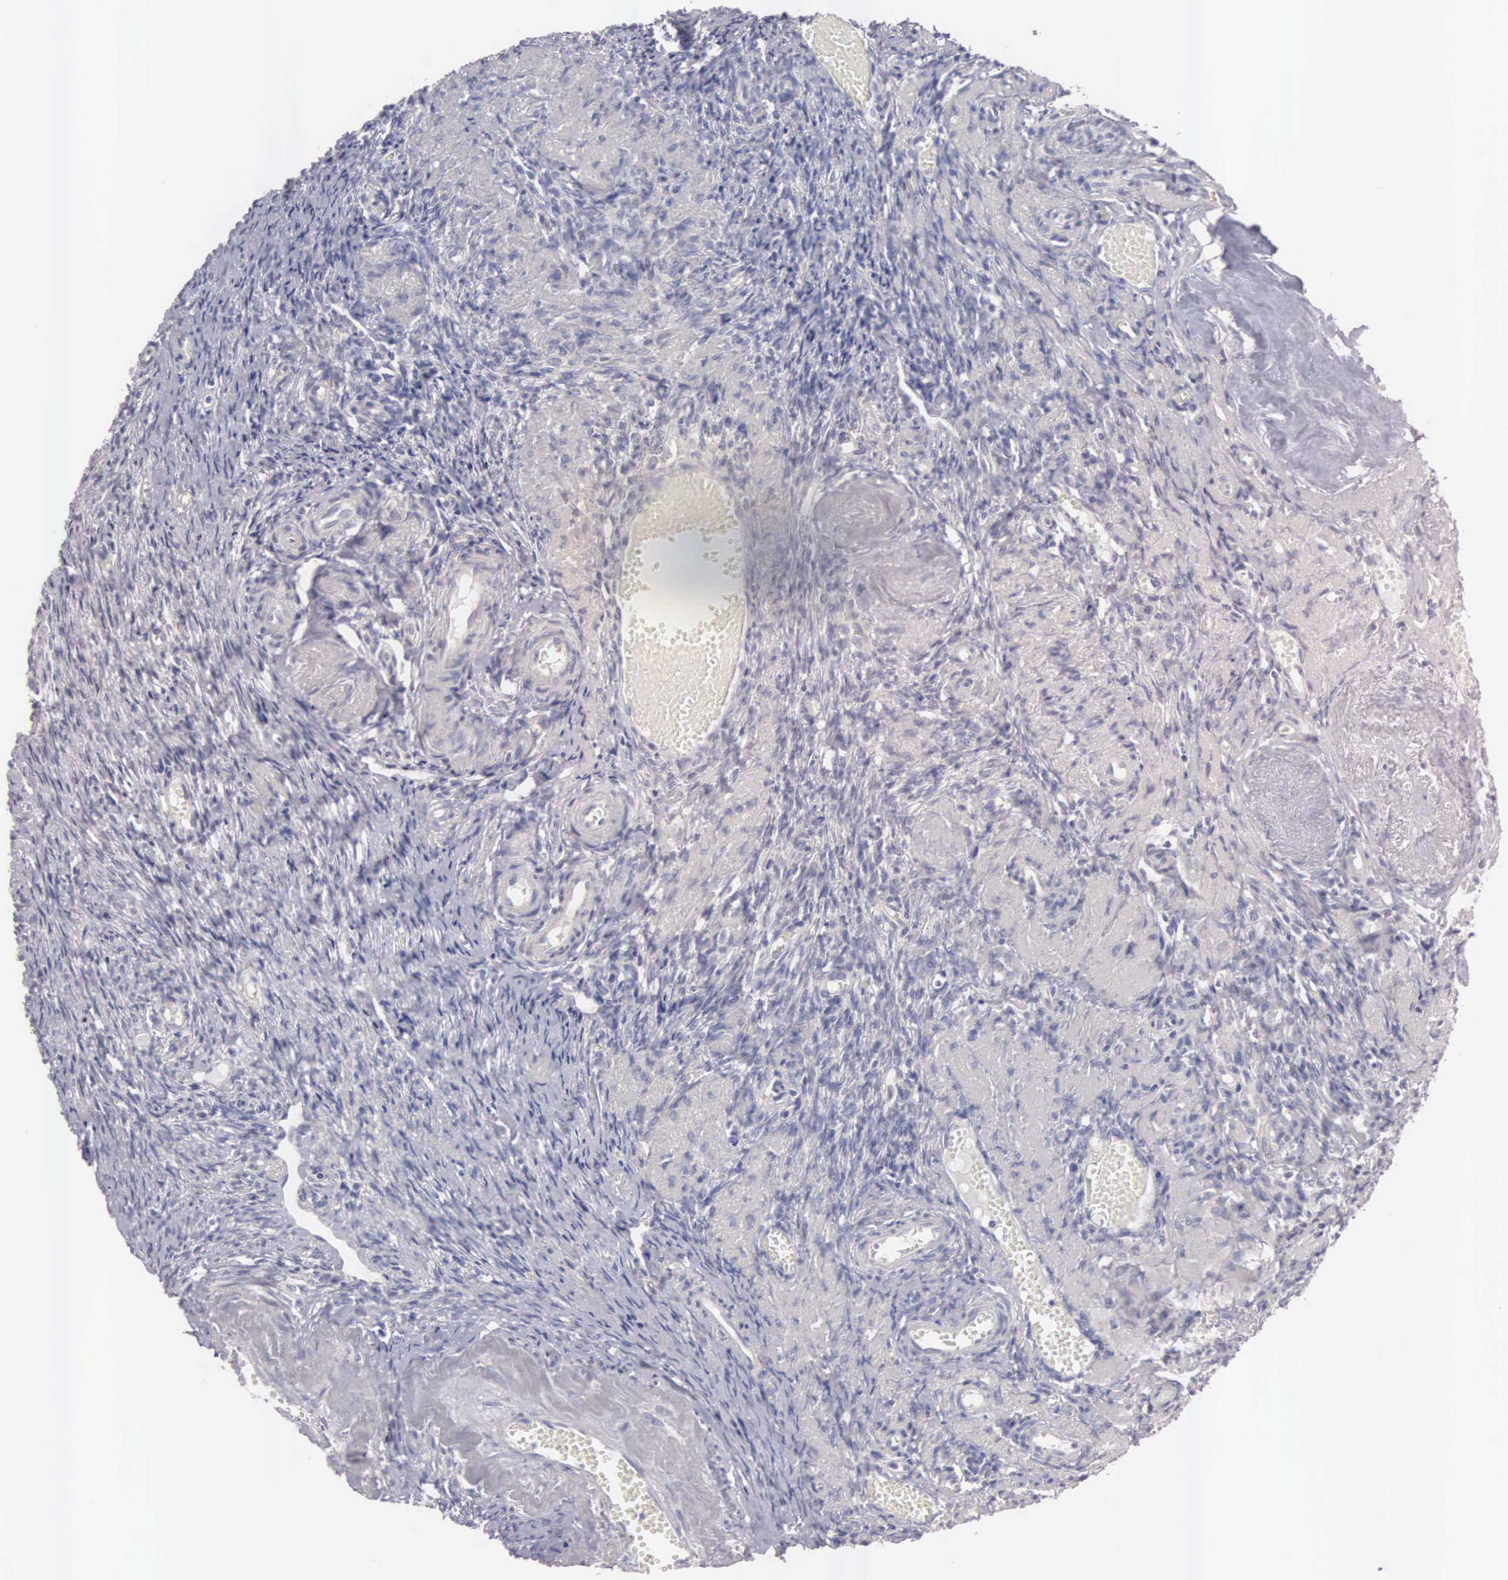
{"staining": {"intensity": "negative", "quantity": "none", "location": "none"}, "tissue": "ovary", "cell_type": "Follicle cells", "image_type": "normal", "snomed": [{"axis": "morphology", "description": "Normal tissue, NOS"}, {"axis": "topography", "description": "Ovary"}], "caption": "Immunohistochemical staining of normal ovary shows no significant expression in follicle cells. (Stains: DAB immunohistochemistry with hematoxylin counter stain, Microscopy: brightfield microscopy at high magnification).", "gene": "CEP170B", "patient": {"sex": "female", "age": 63}}